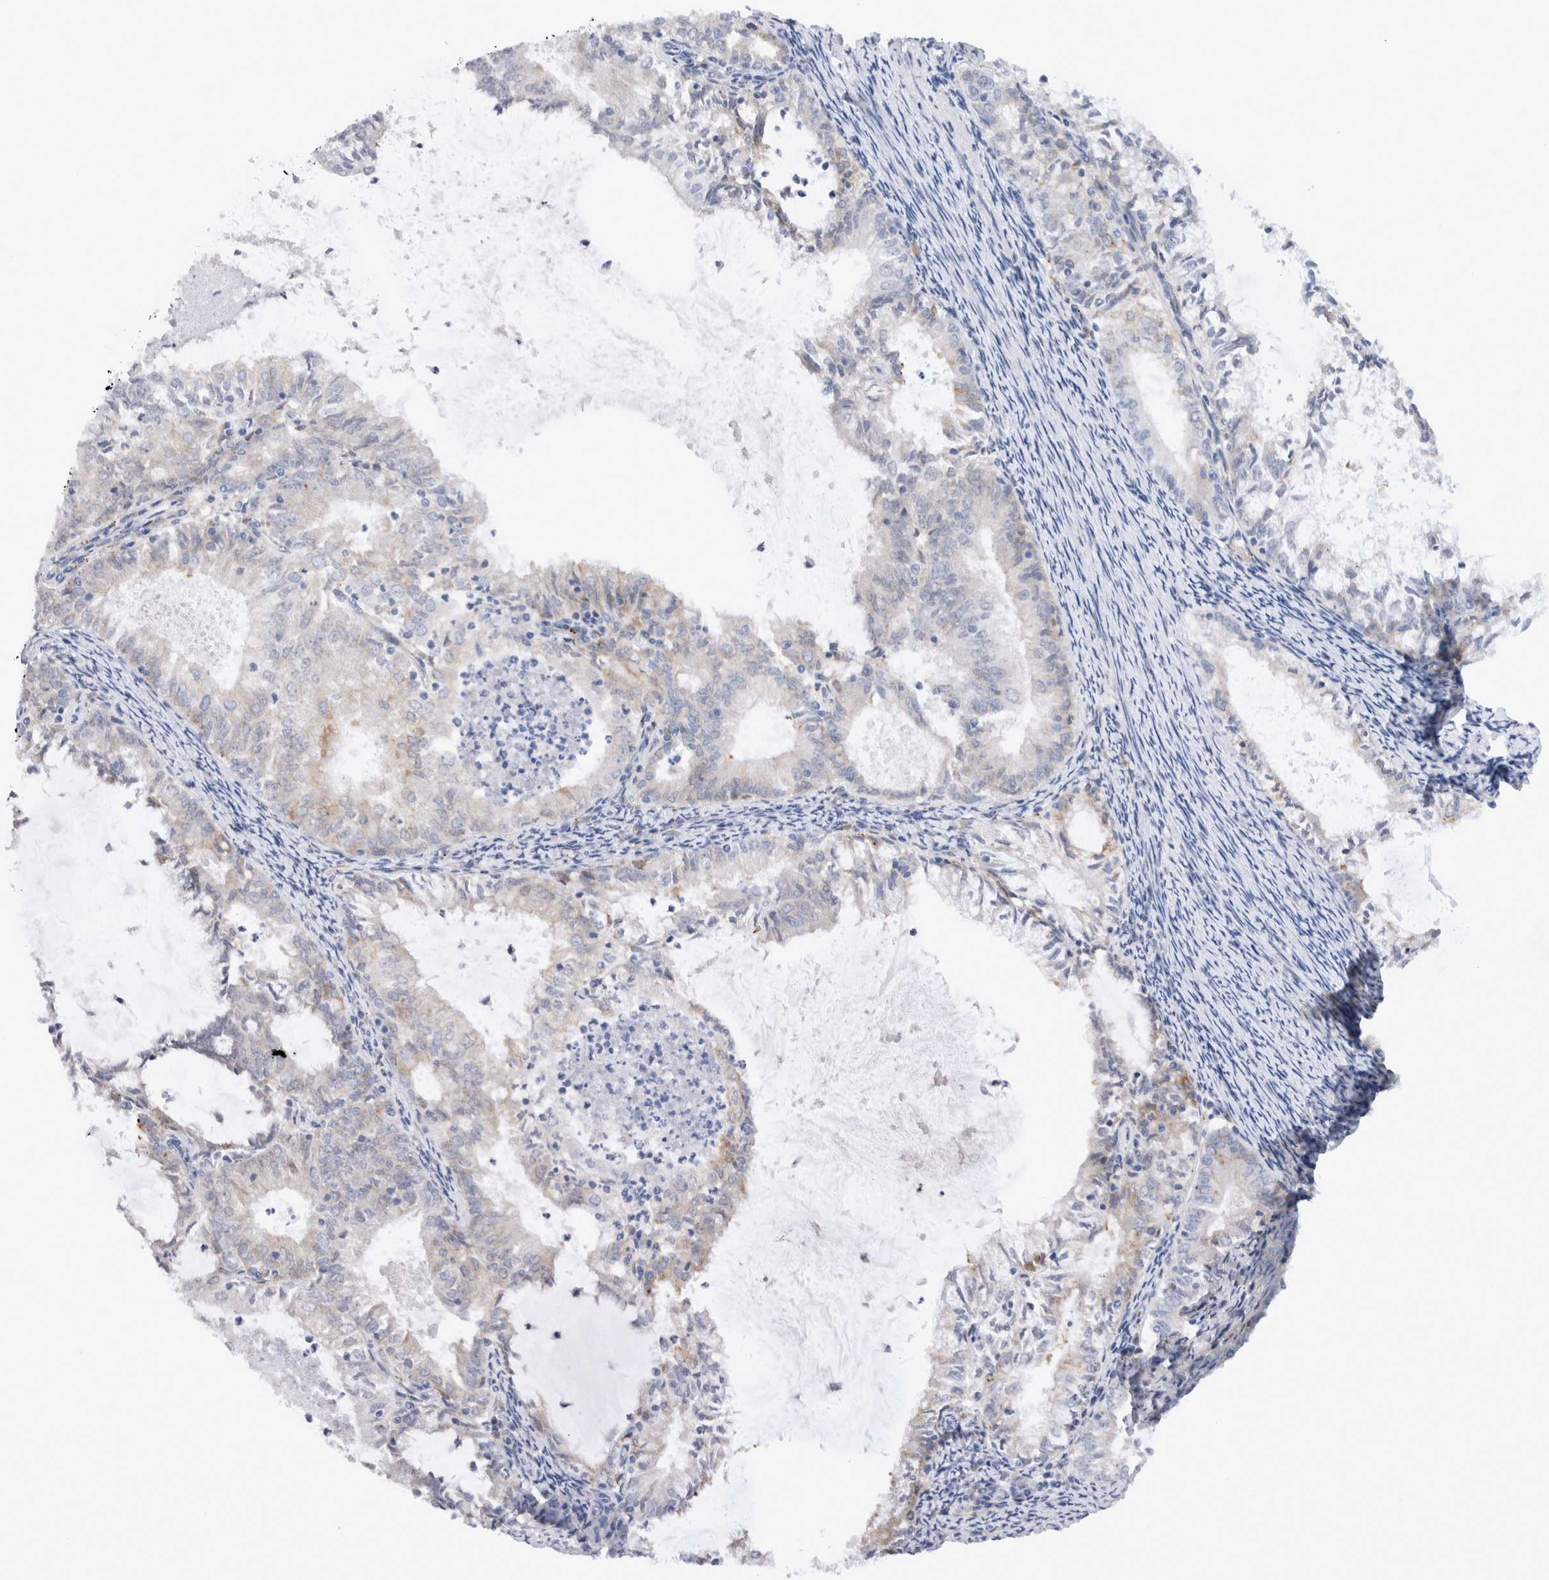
{"staining": {"intensity": "negative", "quantity": "none", "location": "none"}, "tissue": "endometrial cancer", "cell_type": "Tumor cells", "image_type": "cancer", "snomed": [{"axis": "morphology", "description": "Adenocarcinoma, NOS"}, {"axis": "topography", "description": "Endometrium"}], "caption": "This is a image of immunohistochemistry staining of adenocarcinoma (endometrial), which shows no positivity in tumor cells.", "gene": "VCPIP1", "patient": {"sex": "female", "age": 57}}